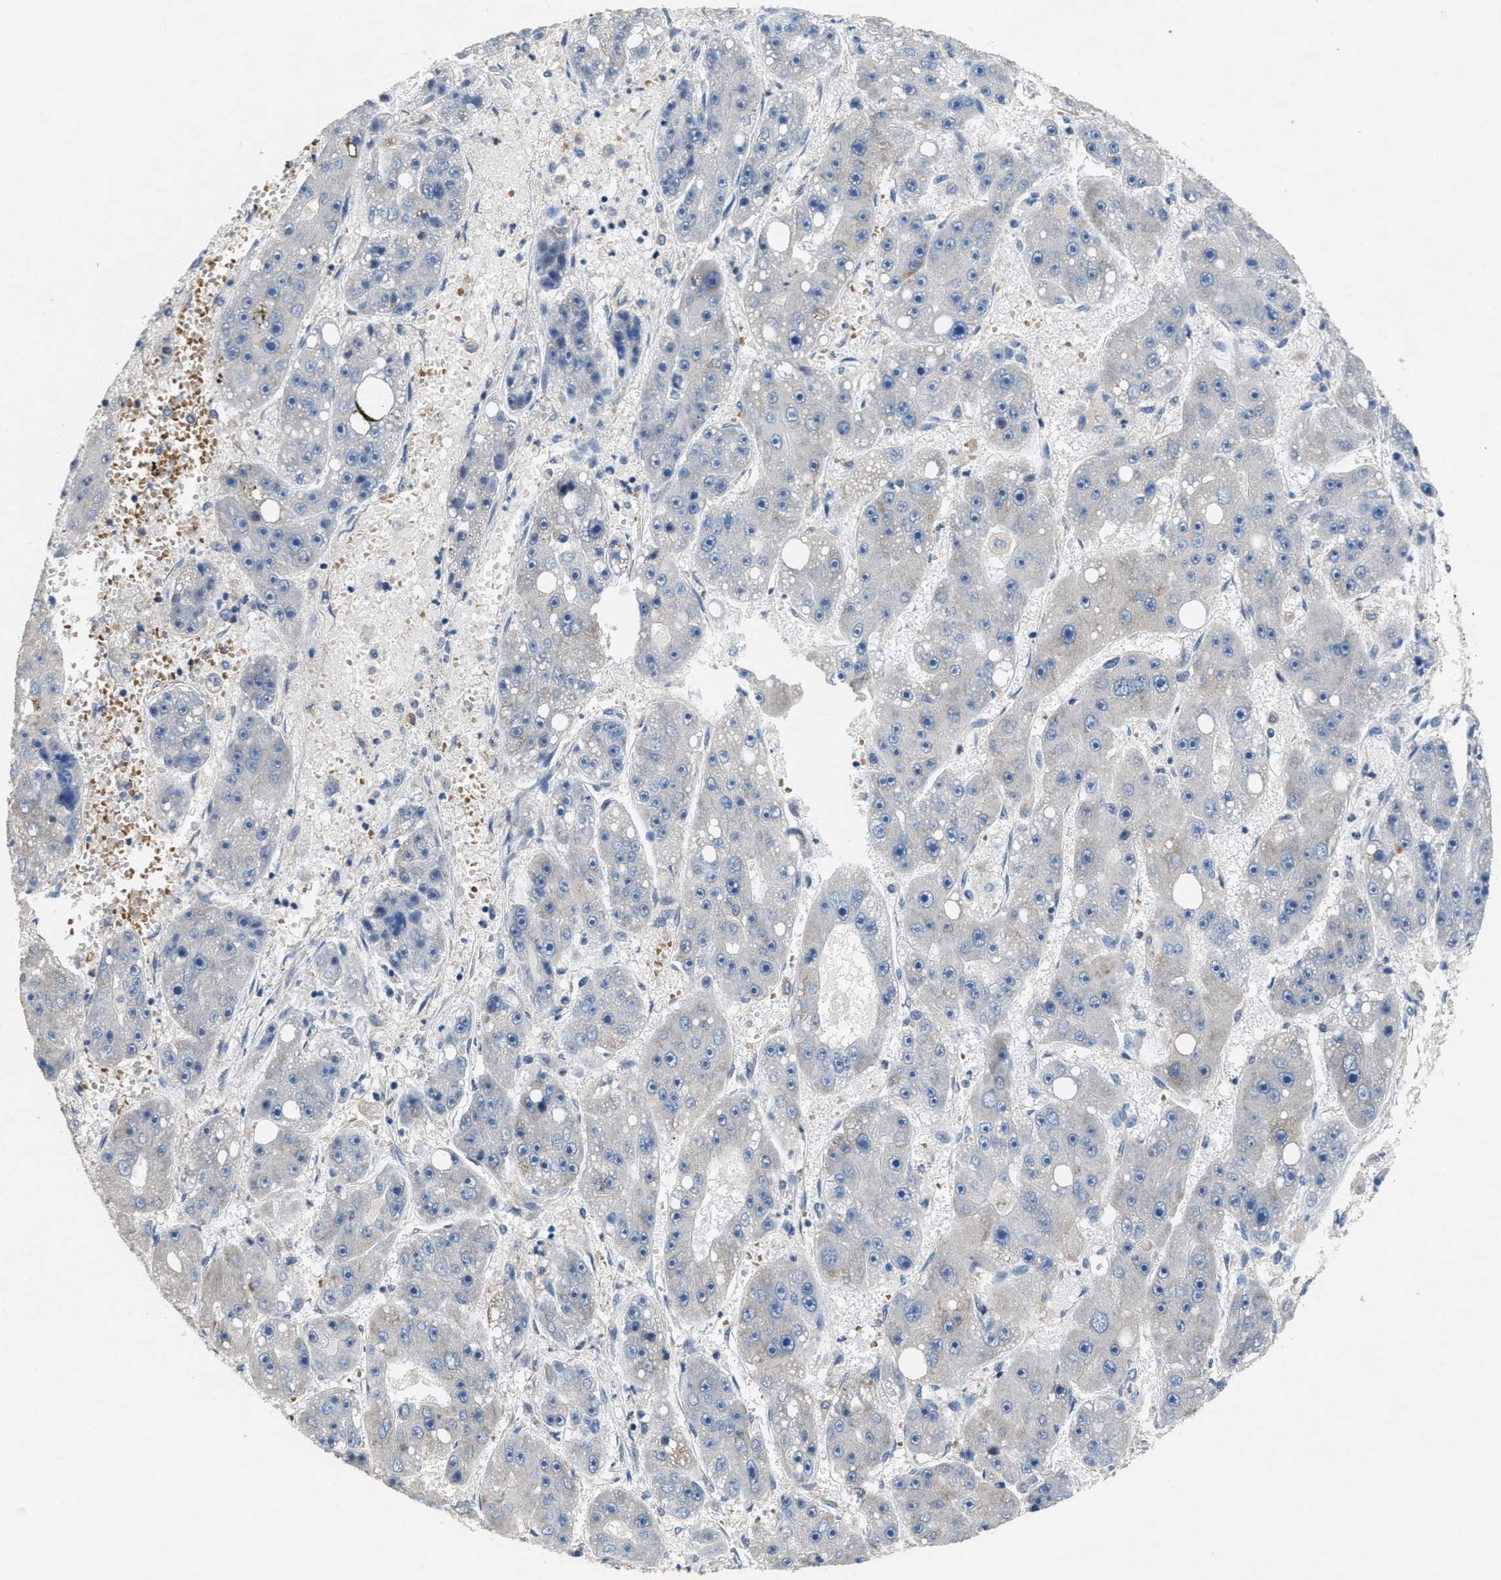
{"staining": {"intensity": "negative", "quantity": "none", "location": "none"}, "tissue": "liver cancer", "cell_type": "Tumor cells", "image_type": "cancer", "snomed": [{"axis": "morphology", "description": "Carcinoma, Hepatocellular, NOS"}, {"axis": "topography", "description": "Liver"}], "caption": "An IHC image of liver cancer is shown. There is no staining in tumor cells of liver cancer.", "gene": "DGKE", "patient": {"sex": "female", "age": 61}}